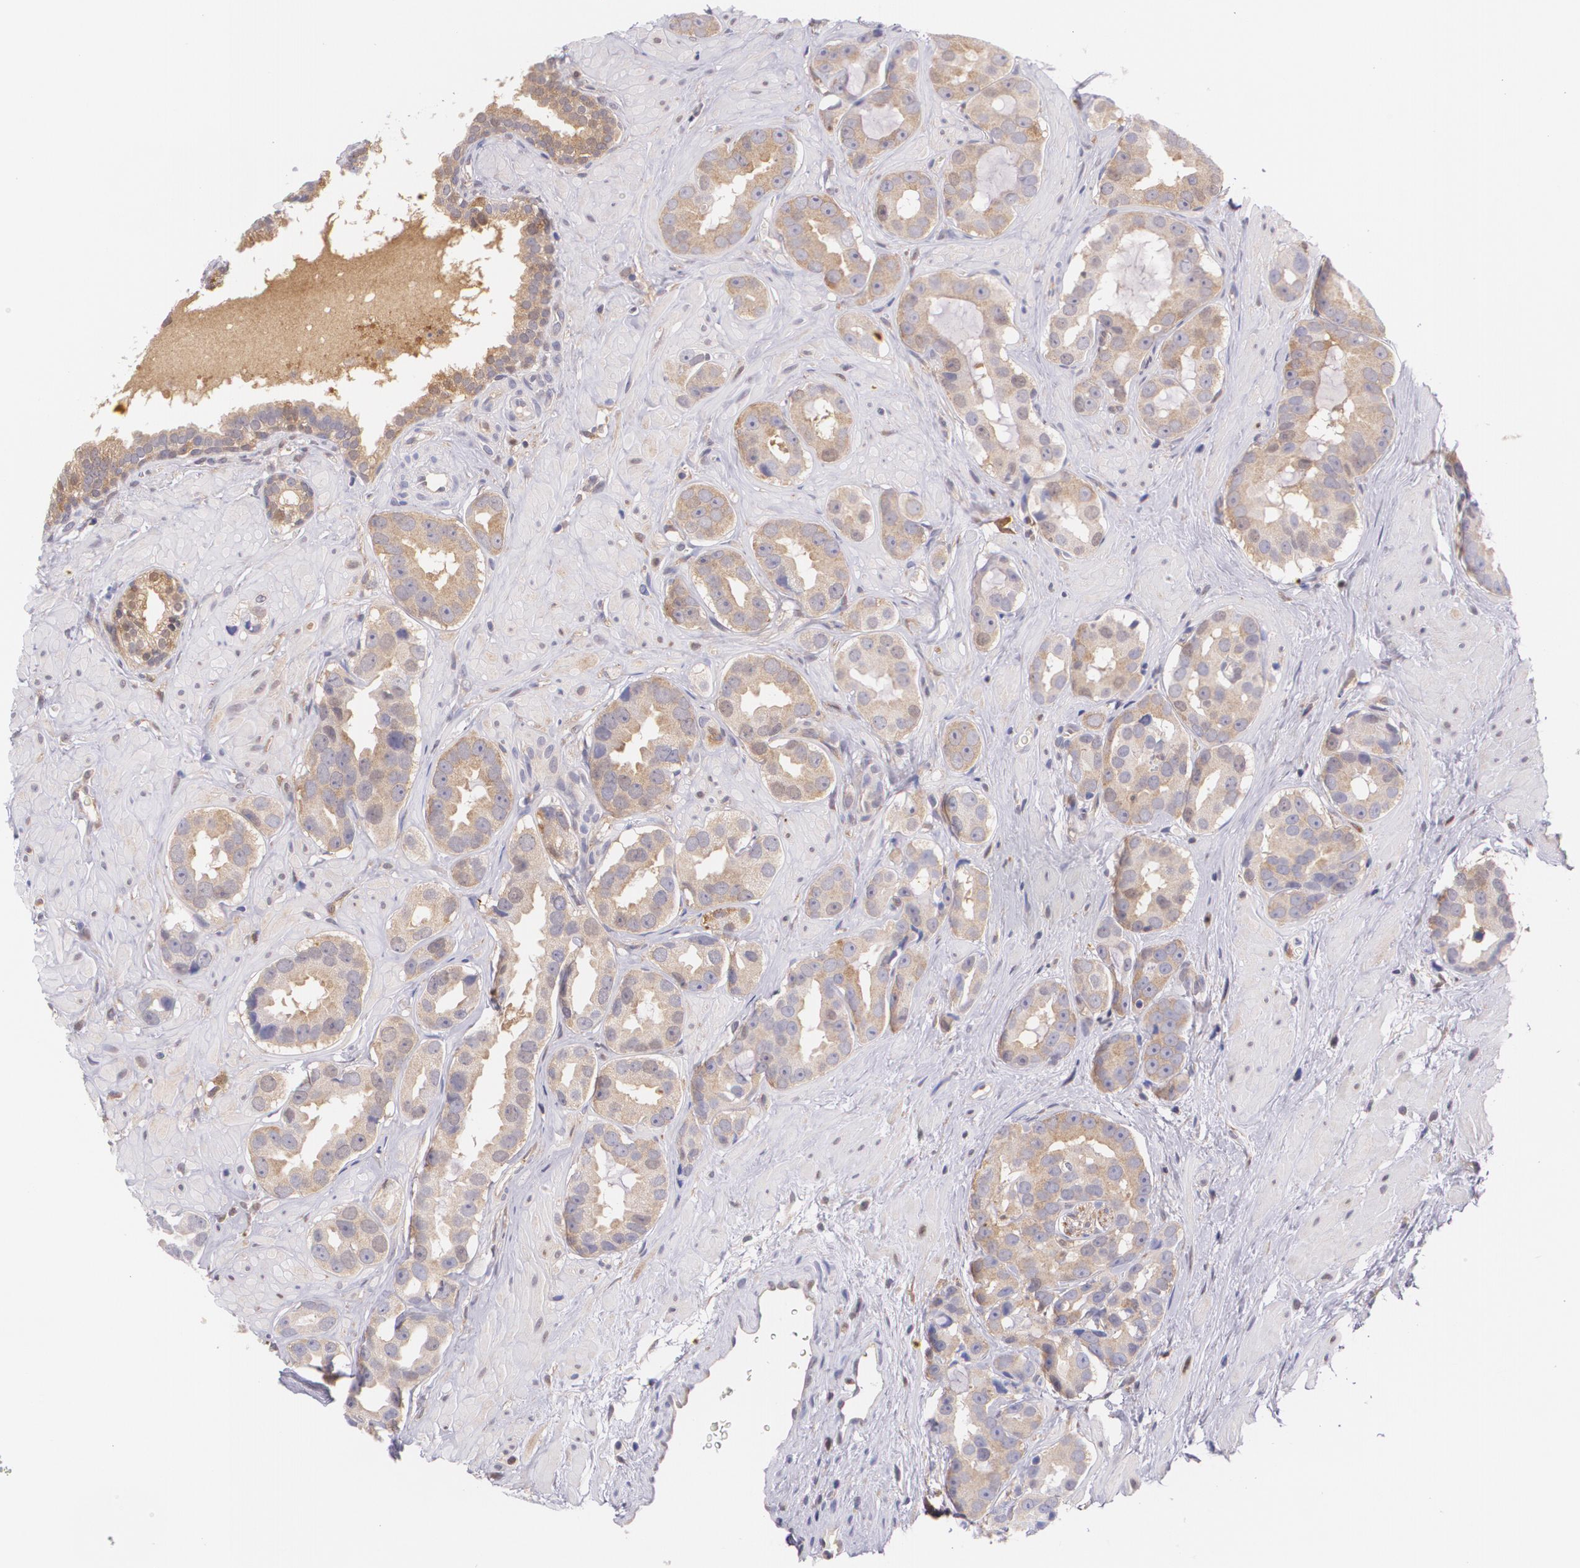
{"staining": {"intensity": "moderate", "quantity": ">75%", "location": "cytoplasmic/membranous"}, "tissue": "prostate cancer", "cell_type": "Tumor cells", "image_type": "cancer", "snomed": [{"axis": "morphology", "description": "Adenocarcinoma, Low grade"}, {"axis": "topography", "description": "Prostate"}], "caption": "Immunohistochemical staining of human adenocarcinoma (low-grade) (prostate) reveals medium levels of moderate cytoplasmic/membranous protein positivity in about >75% of tumor cells. The staining was performed using DAB, with brown indicating positive protein expression. Nuclei are stained blue with hematoxylin.", "gene": "HSPH1", "patient": {"sex": "male", "age": 59}}